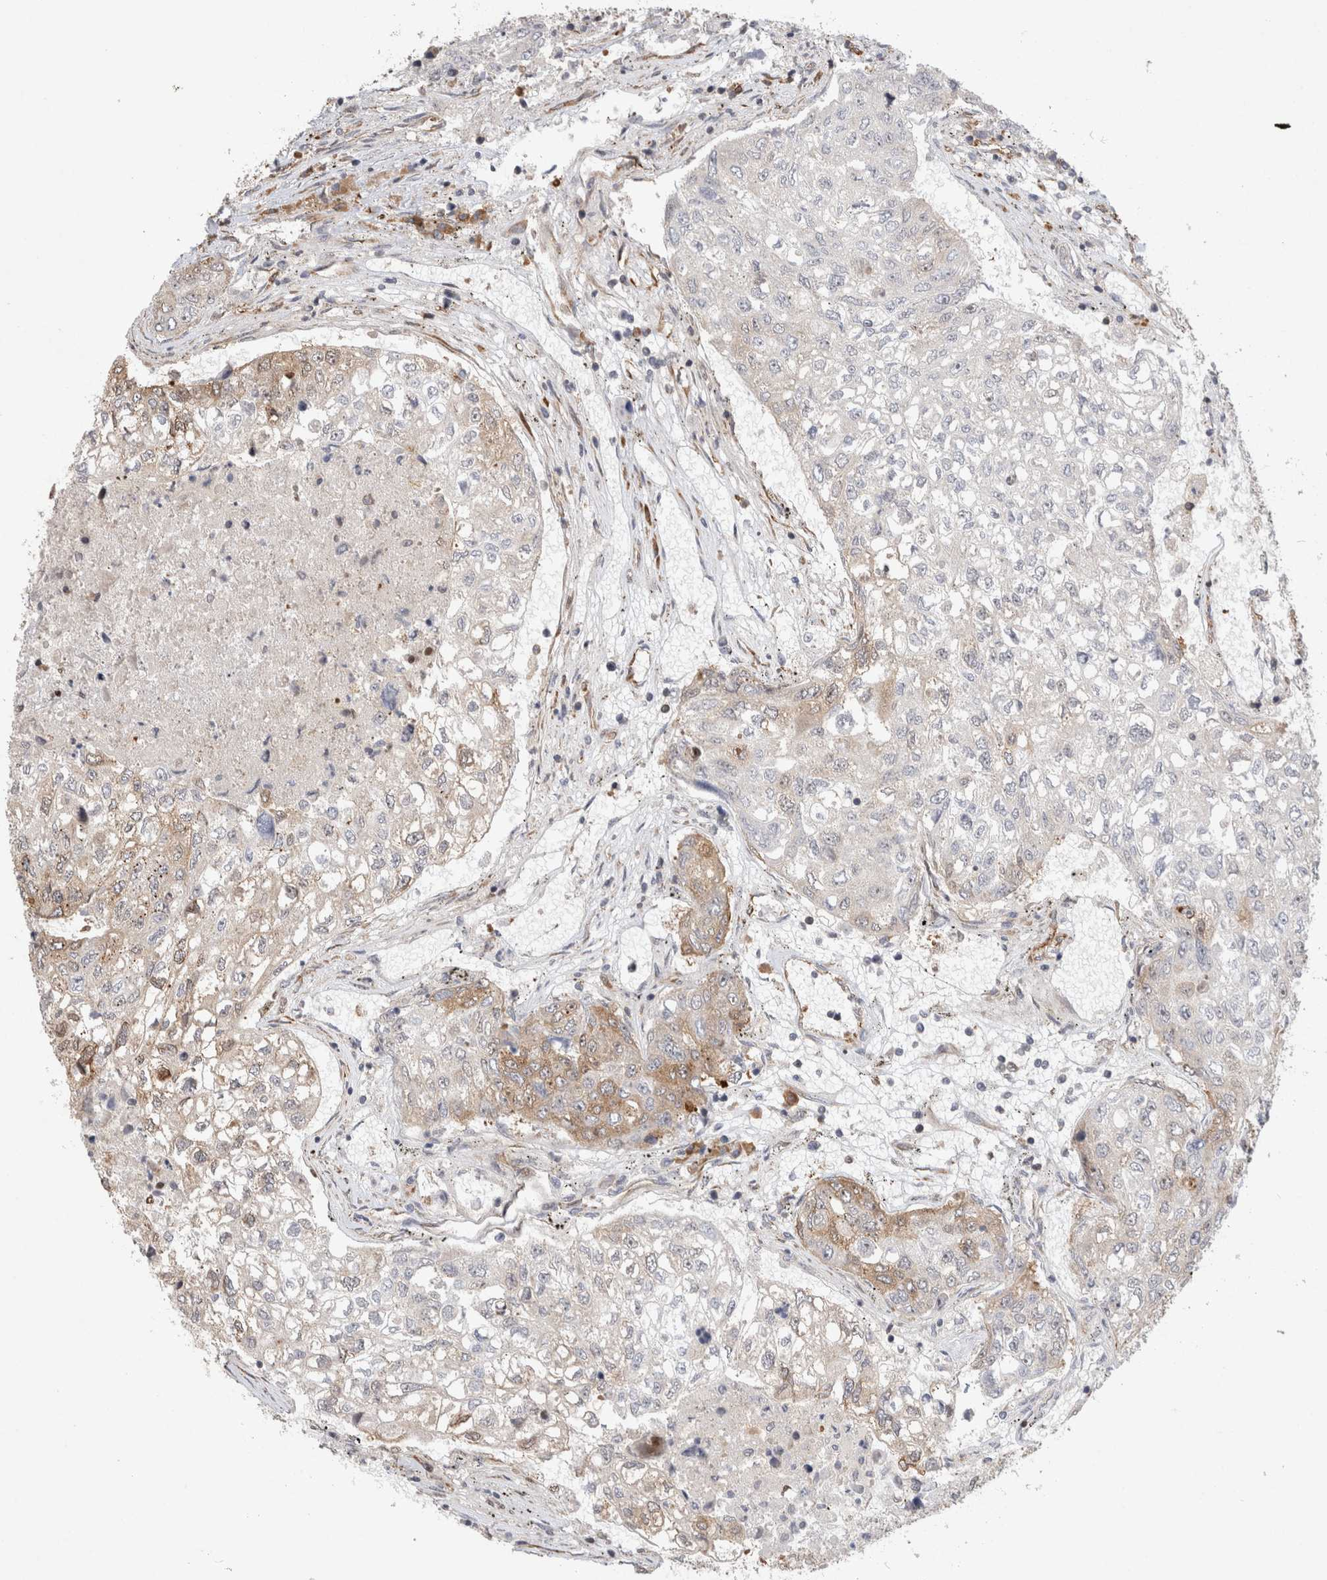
{"staining": {"intensity": "moderate", "quantity": "<25%", "location": "cytoplasmic/membranous"}, "tissue": "urothelial cancer", "cell_type": "Tumor cells", "image_type": "cancer", "snomed": [{"axis": "morphology", "description": "Urothelial carcinoma, High grade"}, {"axis": "topography", "description": "Lymph node"}, {"axis": "topography", "description": "Urinary bladder"}], "caption": "Tumor cells show low levels of moderate cytoplasmic/membranous expression in approximately <25% of cells in urothelial cancer.", "gene": "TCF4", "patient": {"sex": "male", "age": 51}}